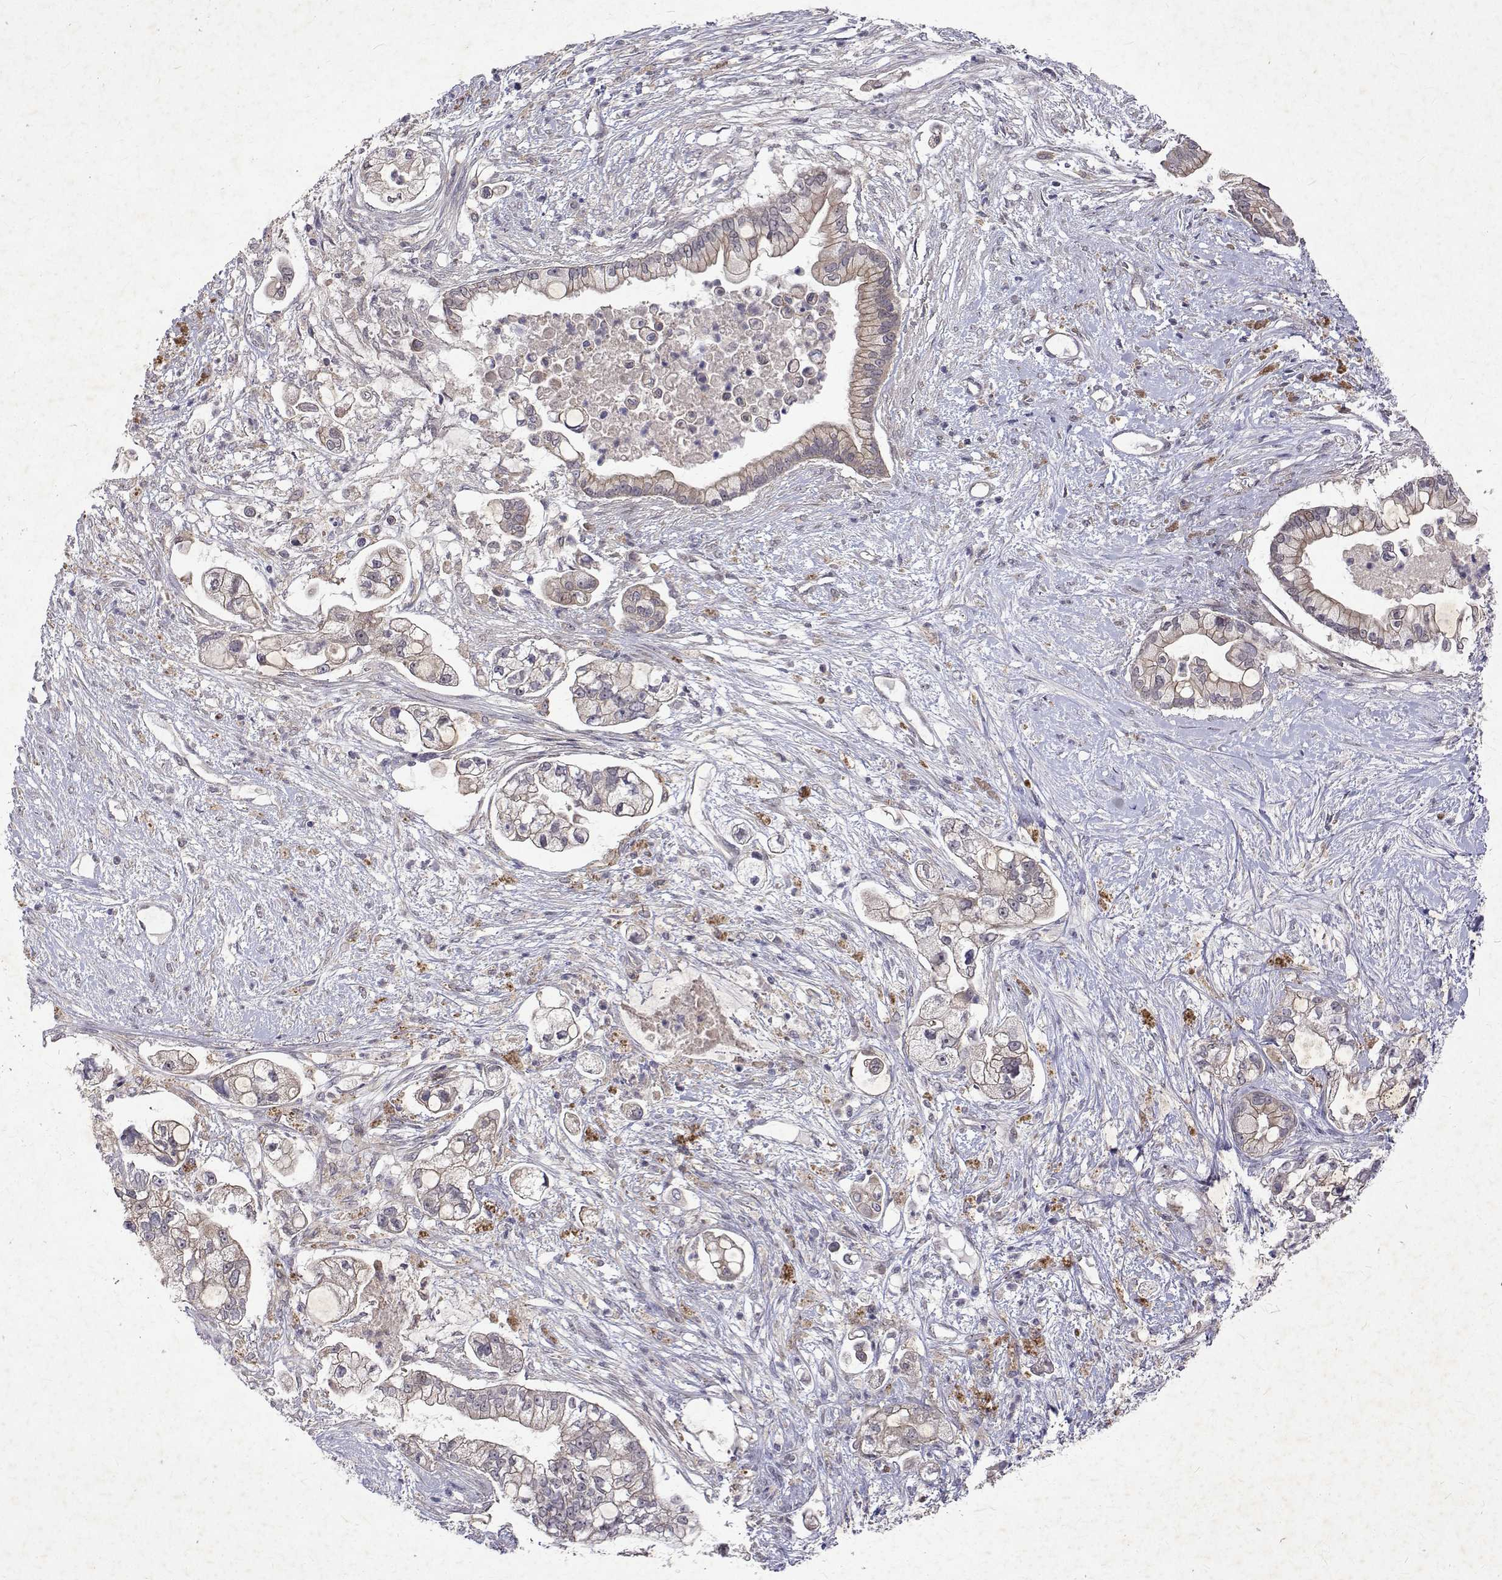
{"staining": {"intensity": "weak", "quantity": "25%-75%", "location": "cytoplasmic/membranous"}, "tissue": "pancreatic cancer", "cell_type": "Tumor cells", "image_type": "cancer", "snomed": [{"axis": "morphology", "description": "Adenocarcinoma, NOS"}, {"axis": "topography", "description": "Pancreas"}], "caption": "Tumor cells reveal weak cytoplasmic/membranous staining in about 25%-75% of cells in pancreatic adenocarcinoma. The protein of interest is shown in brown color, while the nuclei are stained blue.", "gene": "ALKBH8", "patient": {"sex": "female", "age": 69}}